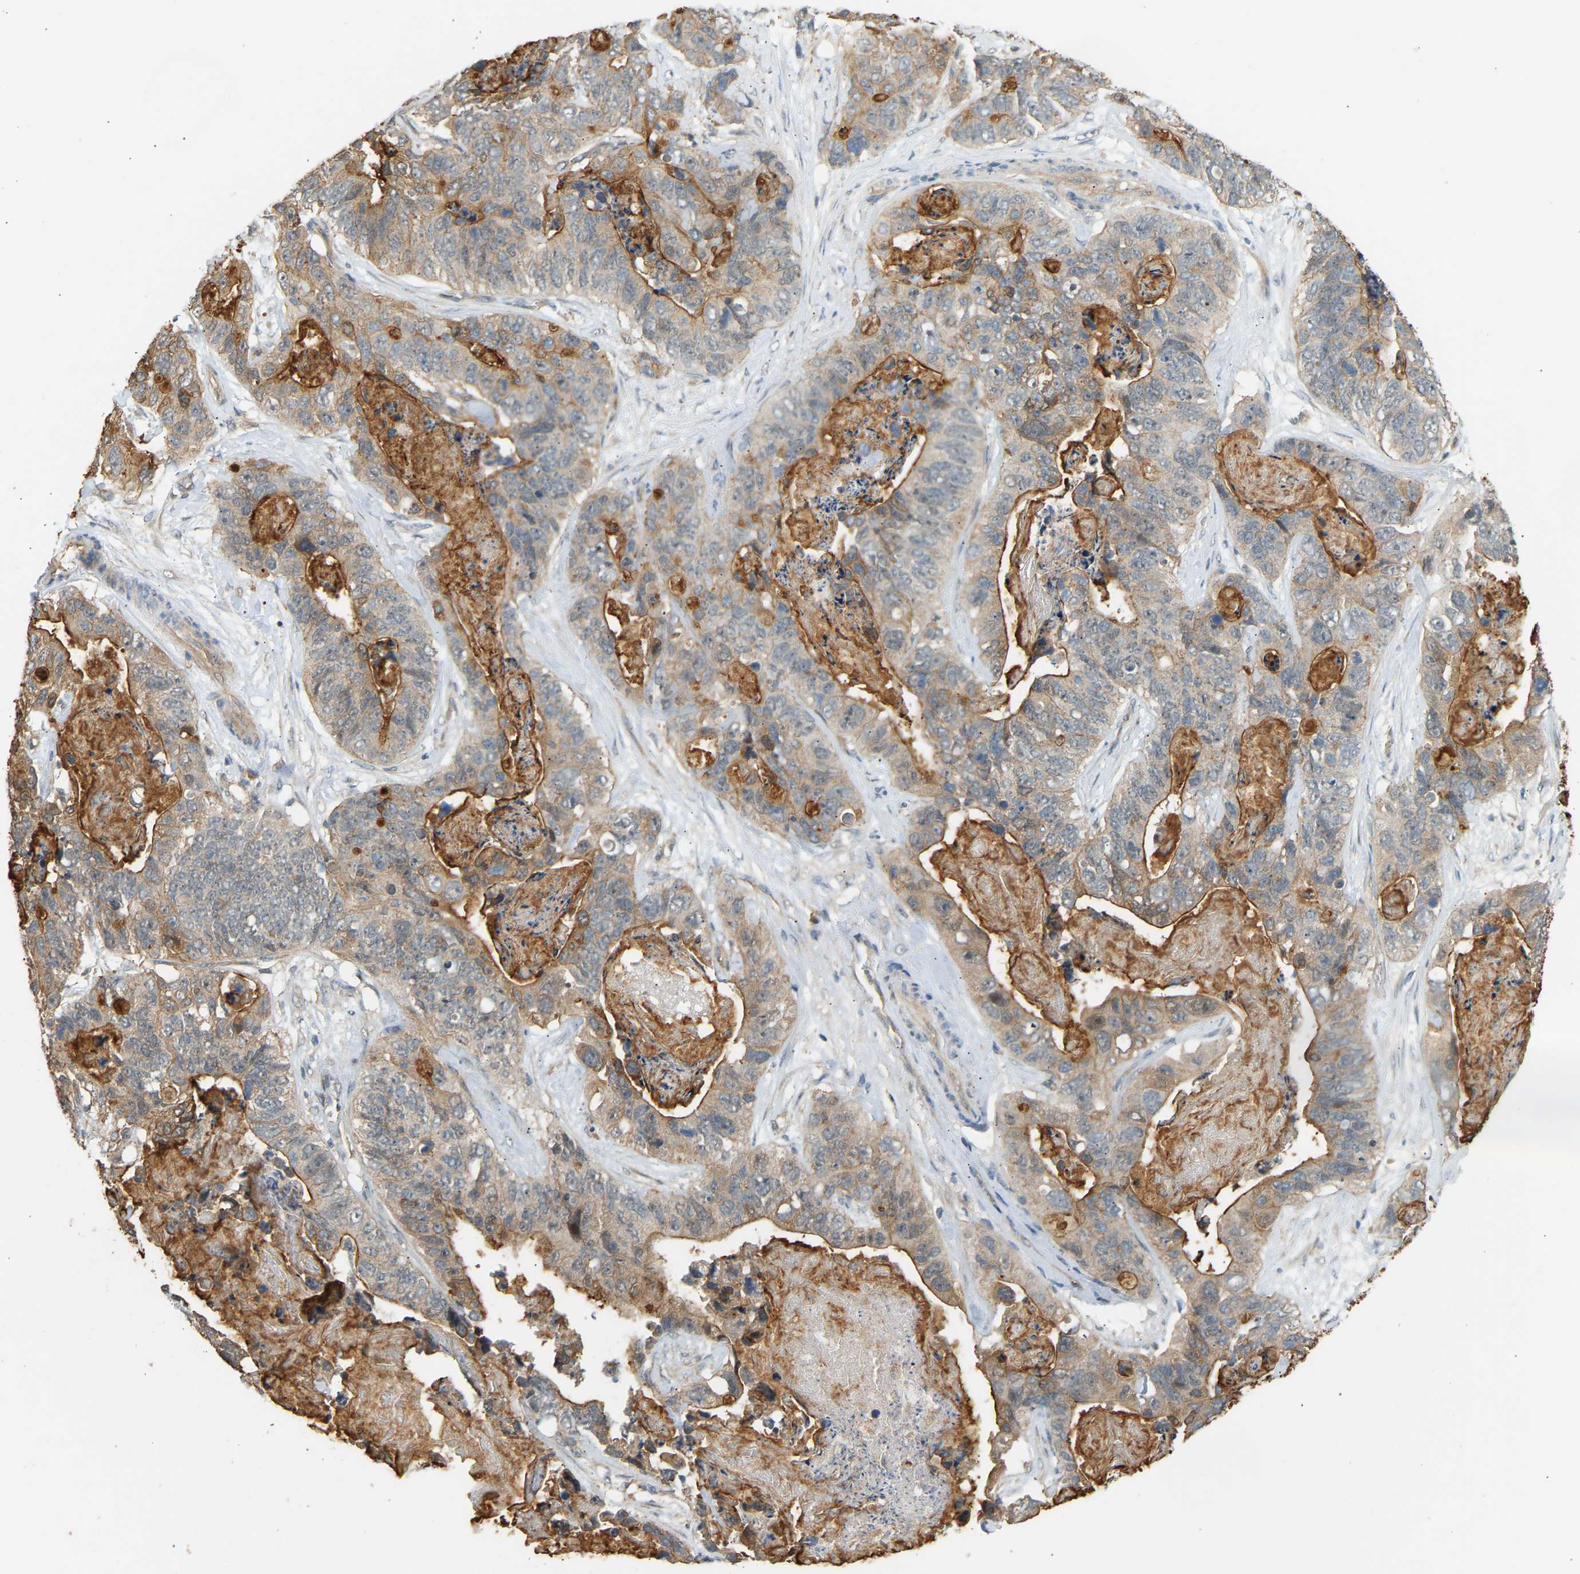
{"staining": {"intensity": "moderate", "quantity": "<25%", "location": "cytoplasmic/membranous"}, "tissue": "stomach cancer", "cell_type": "Tumor cells", "image_type": "cancer", "snomed": [{"axis": "morphology", "description": "Adenocarcinoma, NOS"}, {"axis": "topography", "description": "Stomach"}], "caption": "Immunohistochemistry (IHC) micrograph of human adenocarcinoma (stomach) stained for a protein (brown), which shows low levels of moderate cytoplasmic/membranous staining in about <25% of tumor cells.", "gene": "RGL1", "patient": {"sex": "female", "age": 89}}